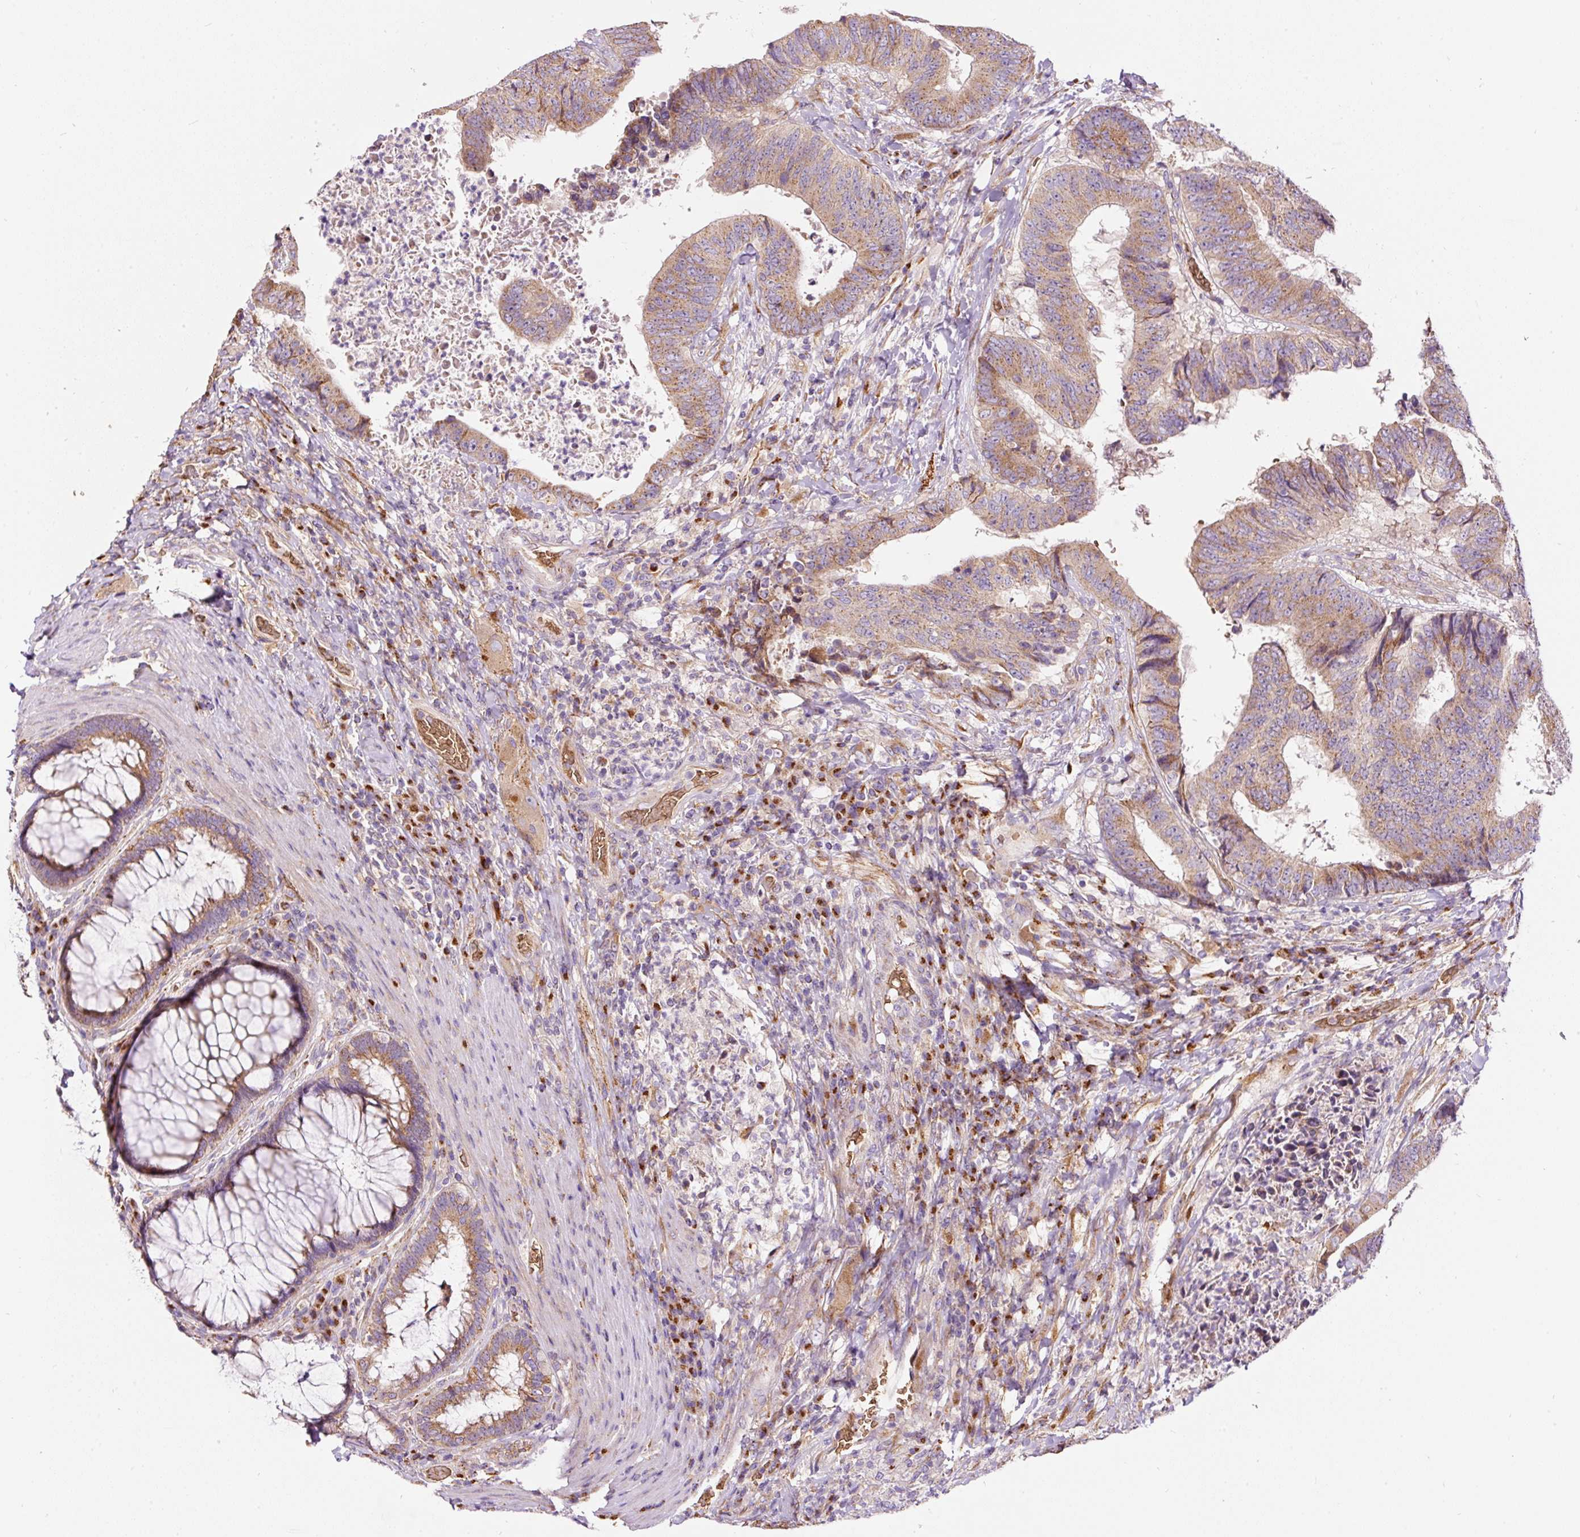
{"staining": {"intensity": "moderate", "quantity": ">75%", "location": "cytoplasmic/membranous"}, "tissue": "colorectal cancer", "cell_type": "Tumor cells", "image_type": "cancer", "snomed": [{"axis": "morphology", "description": "Adenocarcinoma, NOS"}, {"axis": "topography", "description": "Rectum"}], "caption": "Protein analysis of colorectal adenocarcinoma tissue exhibits moderate cytoplasmic/membranous staining in about >75% of tumor cells.", "gene": "PRRC2A", "patient": {"sex": "male", "age": 72}}